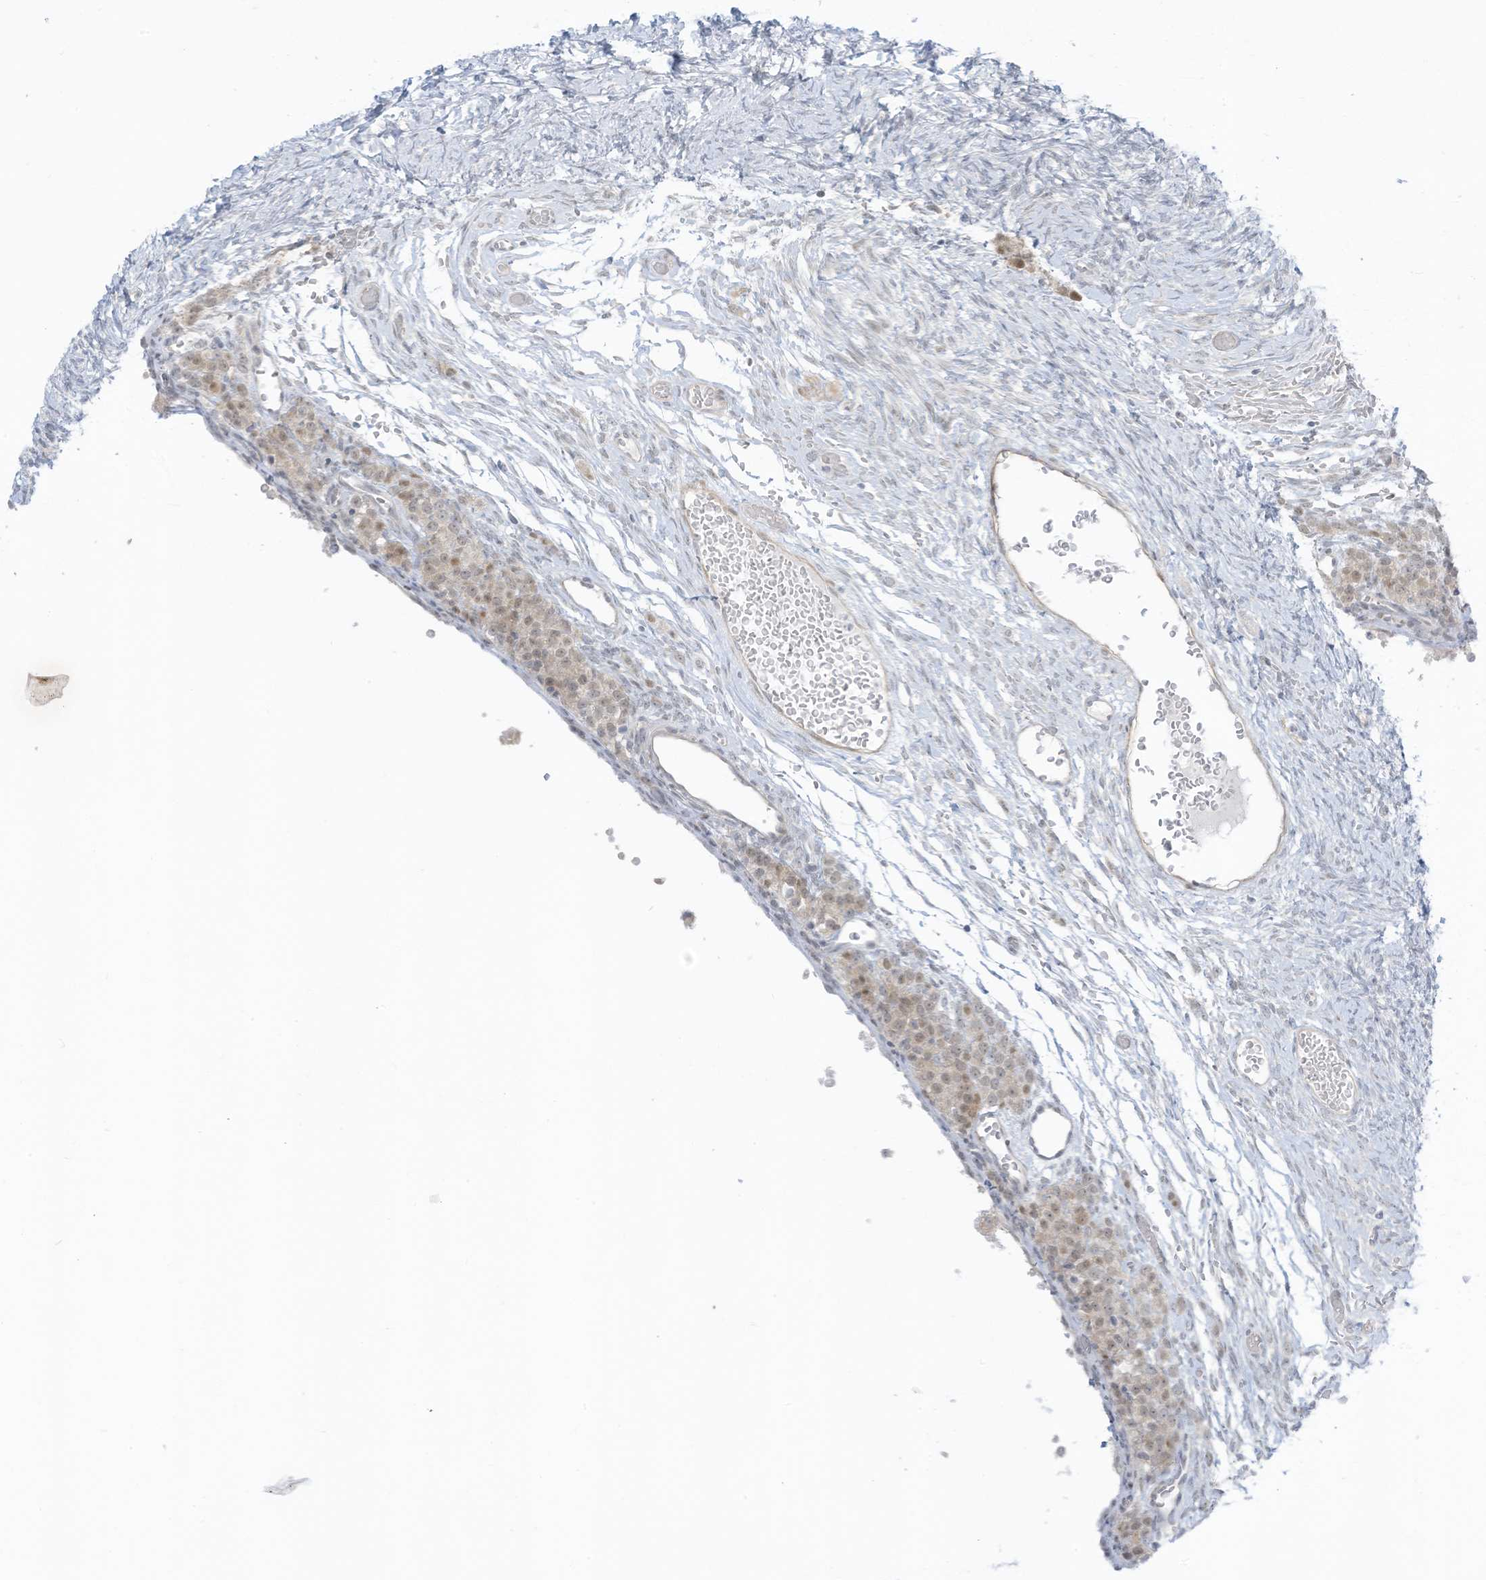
{"staining": {"intensity": "weak", "quantity": ">75%", "location": "nuclear"}, "tissue": "ovary", "cell_type": "Follicle cells", "image_type": "normal", "snomed": [{"axis": "morphology", "description": "Adenocarcinoma, NOS"}, {"axis": "topography", "description": "Endometrium"}], "caption": "Protein expression analysis of unremarkable human ovary reveals weak nuclear expression in about >75% of follicle cells.", "gene": "ASPRV1", "patient": {"sex": "female", "age": 32}}